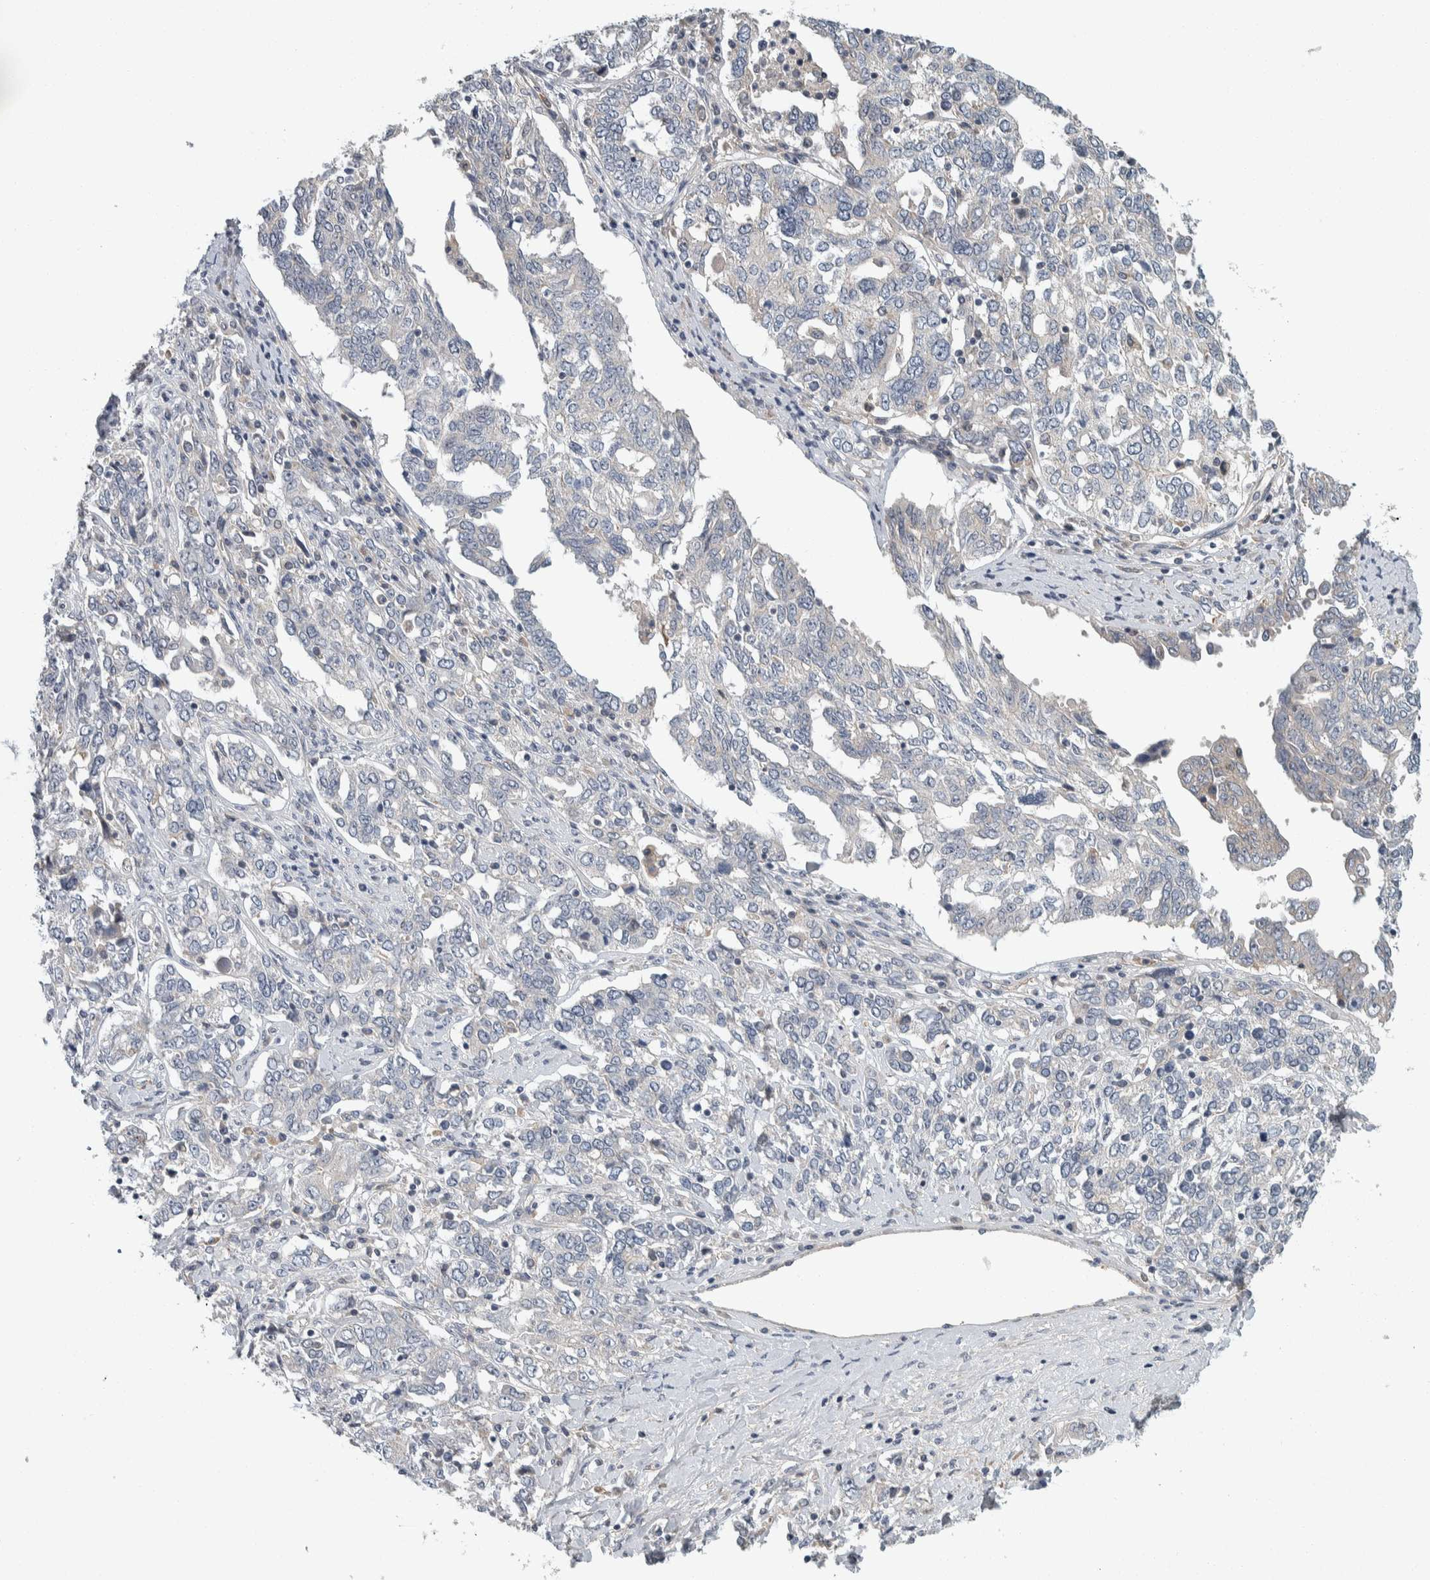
{"staining": {"intensity": "negative", "quantity": "none", "location": "none"}, "tissue": "ovarian cancer", "cell_type": "Tumor cells", "image_type": "cancer", "snomed": [{"axis": "morphology", "description": "Carcinoma, endometroid"}, {"axis": "topography", "description": "Ovary"}], "caption": "The histopathology image reveals no significant staining in tumor cells of ovarian endometroid carcinoma.", "gene": "KCNJ3", "patient": {"sex": "female", "age": 62}}